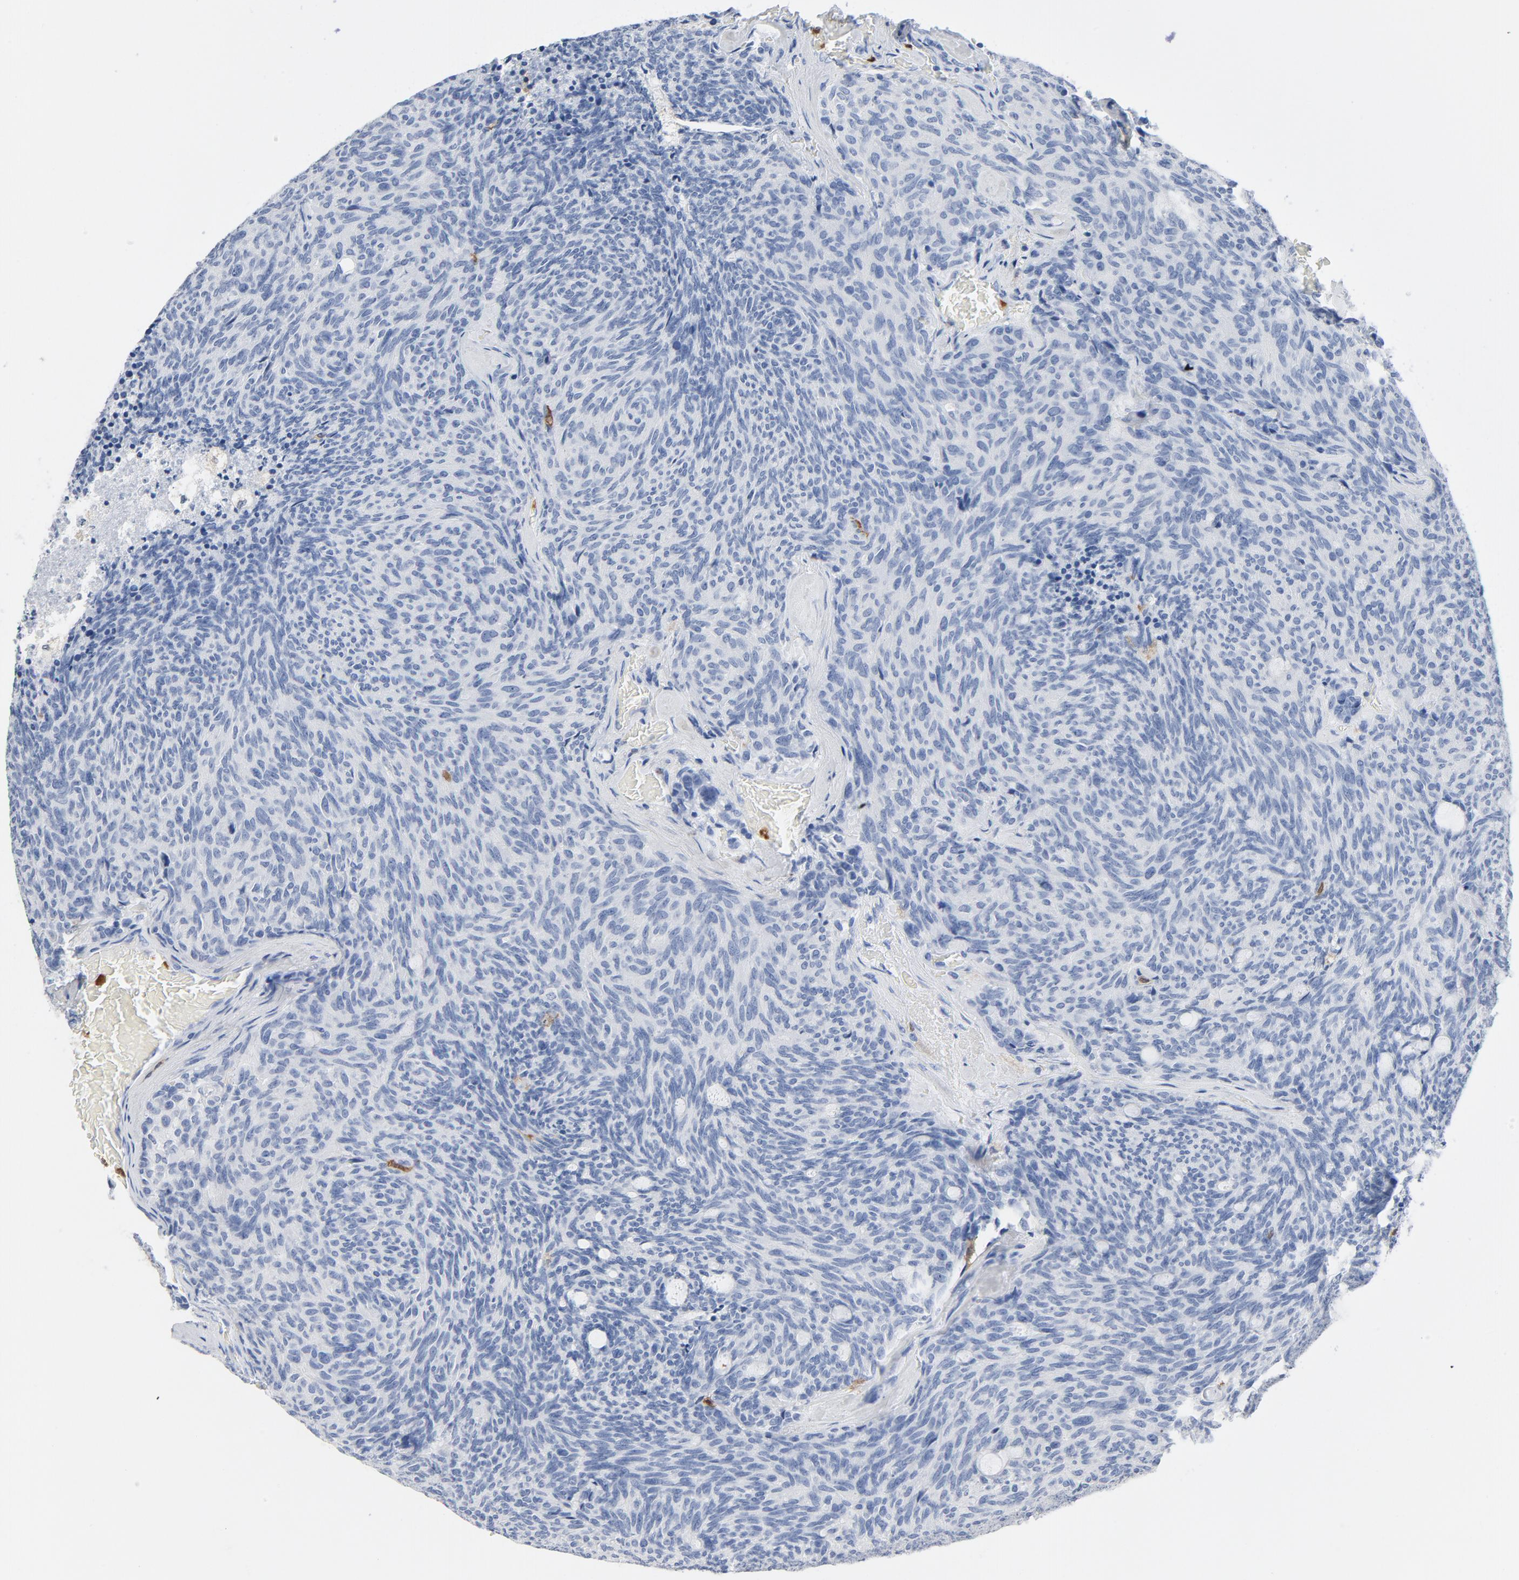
{"staining": {"intensity": "negative", "quantity": "none", "location": "none"}, "tissue": "carcinoid", "cell_type": "Tumor cells", "image_type": "cancer", "snomed": [{"axis": "morphology", "description": "Carcinoid, malignant, NOS"}, {"axis": "topography", "description": "Pancreas"}], "caption": "Human carcinoid (malignant) stained for a protein using immunohistochemistry (IHC) displays no expression in tumor cells.", "gene": "NCF1", "patient": {"sex": "female", "age": 54}}